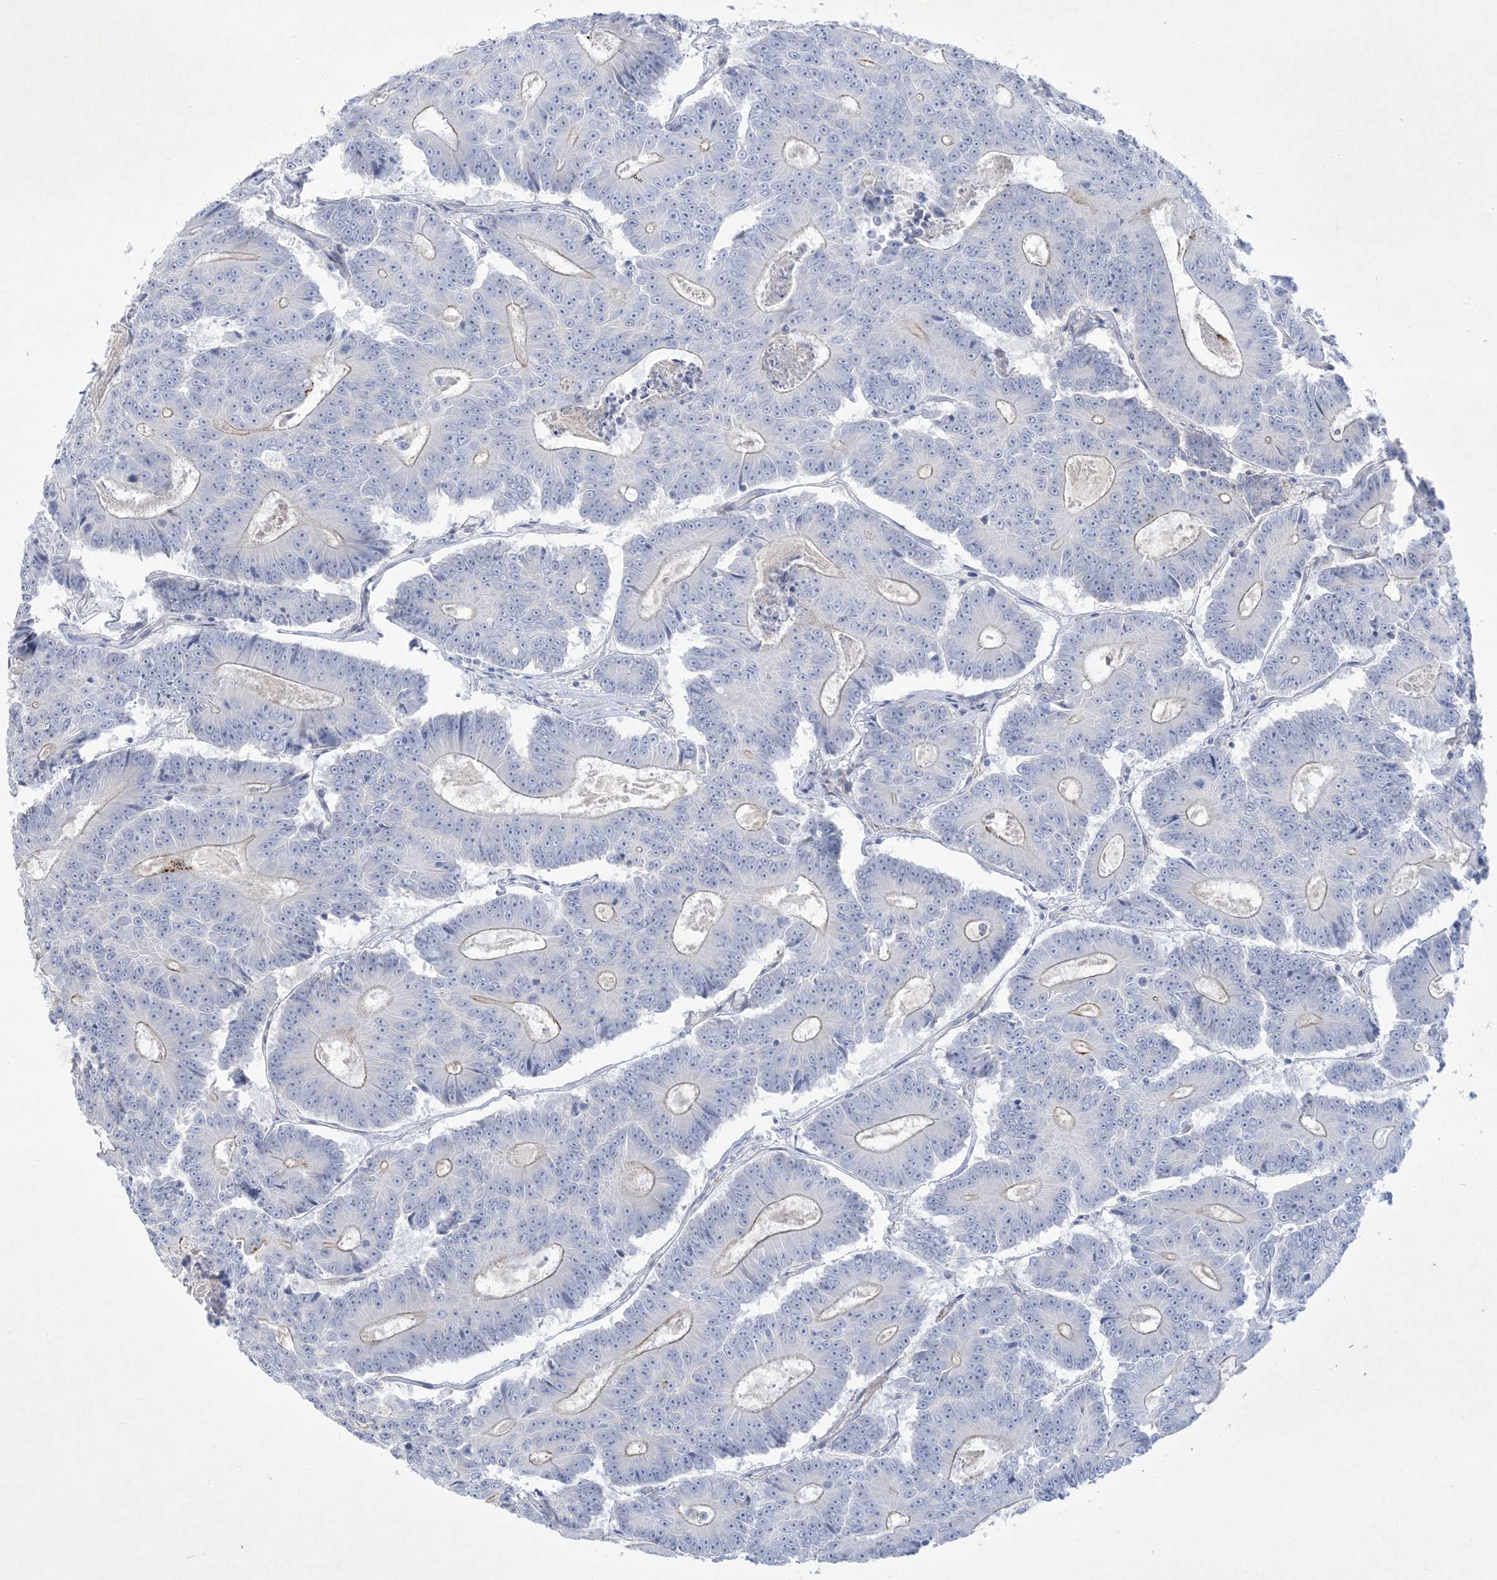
{"staining": {"intensity": "negative", "quantity": "none", "location": "none"}, "tissue": "colorectal cancer", "cell_type": "Tumor cells", "image_type": "cancer", "snomed": [{"axis": "morphology", "description": "Adenocarcinoma, NOS"}, {"axis": "topography", "description": "Colon"}], "caption": "Protein analysis of colorectal adenocarcinoma demonstrates no significant positivity in tumor cells.", "gene": "B3GNT7", "patient": {"sex": "male", "age": 83}}